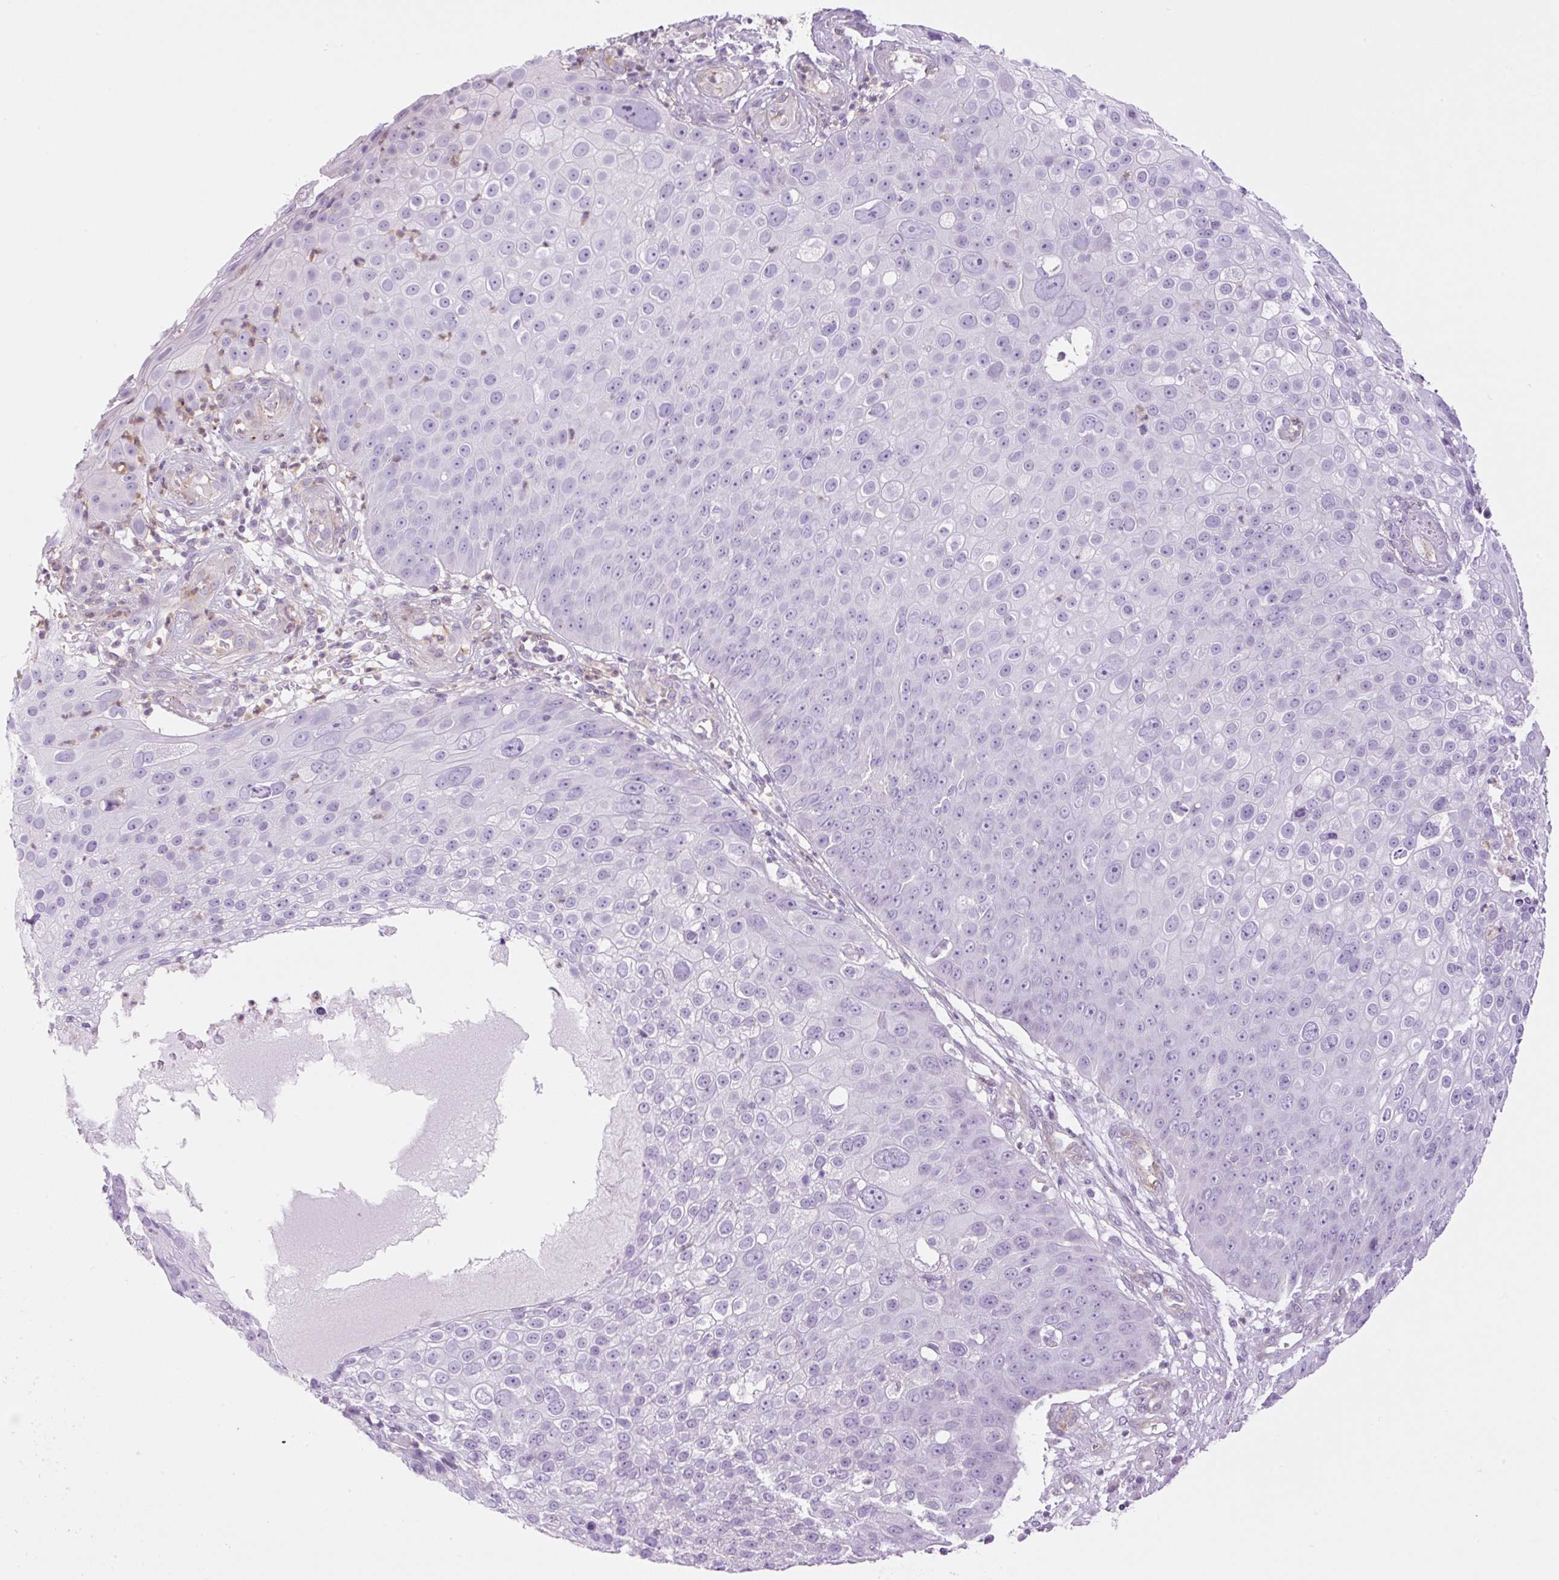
{"staining": {"intensity": "negative", "quantity": "none", "location": "none"}, "tissue": "skin cancer", "cell_type": "Tumor cells", "image_type": "cancer", "snomed": [{"axis": "morphology", "description": "Squamous cell carcinoma, NOS"}, {"axis": "topography", "description": "Skin"}], "caption": "Squamous cell carcinoma (skin) was stained to show a protein in brown. There is no significant staining in tumor cells.", "gene": "EHD3", "patient": {"sex": "male", "age": 71}}